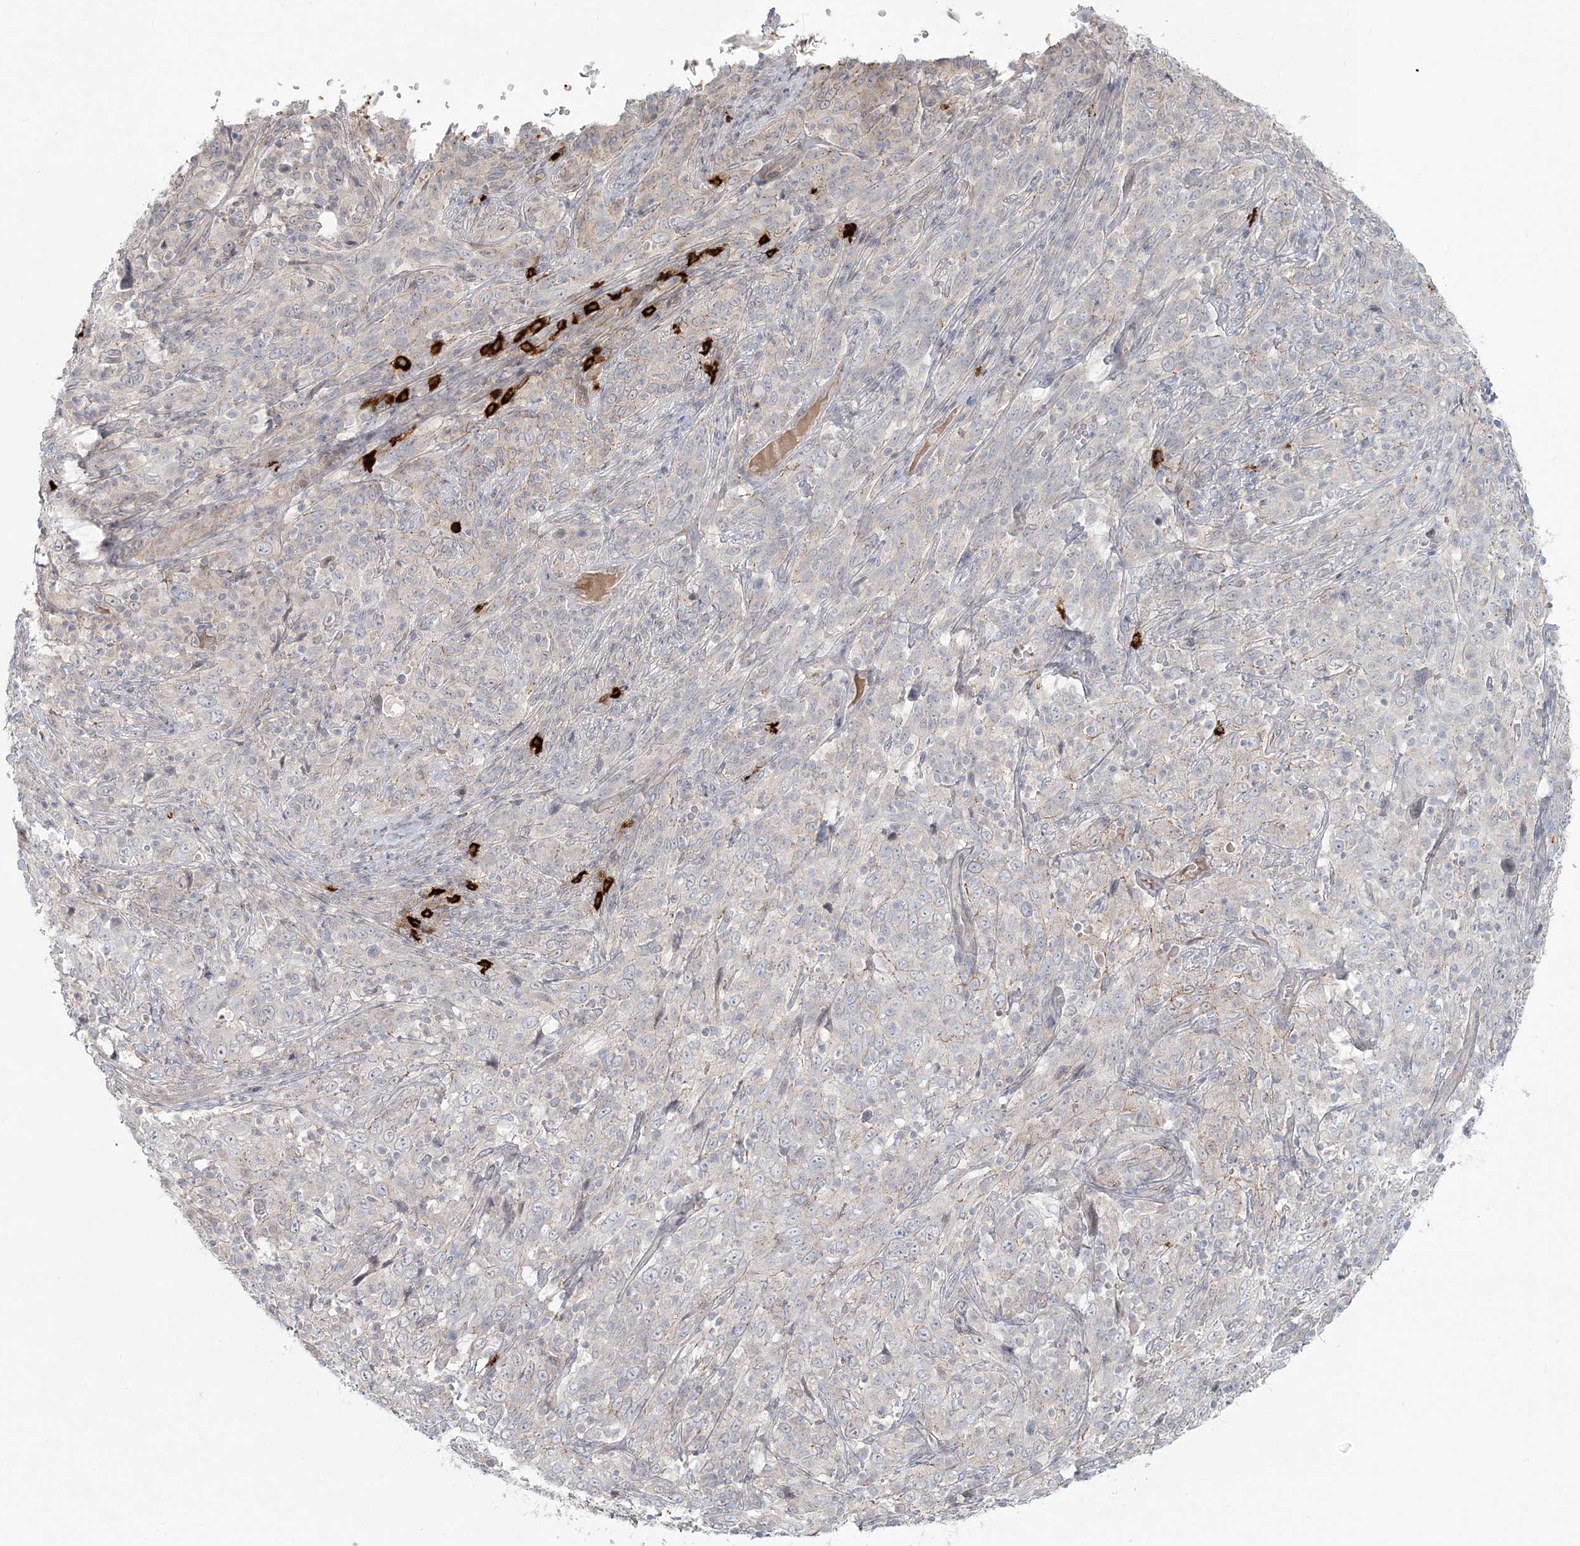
{"staining": {"intensity": "weak", "quantity": "<25%", "location": "cytoplasmic/membranous"}, "tissue": "cervical cancer", "cell_type": "Tumor cells", "image_type": "cancer", "snomed": [{"axis": "morphology", "description": "Squamous cell carcinoma, NOS"}, {"axis": "topography", "description": "Cervix"}], "caption": "A micrograph of human cervical cancer is negative for staining in tumor cells.", "gene": "SH3PXD2A", "patient": {"sex": "female", "age": 46}}